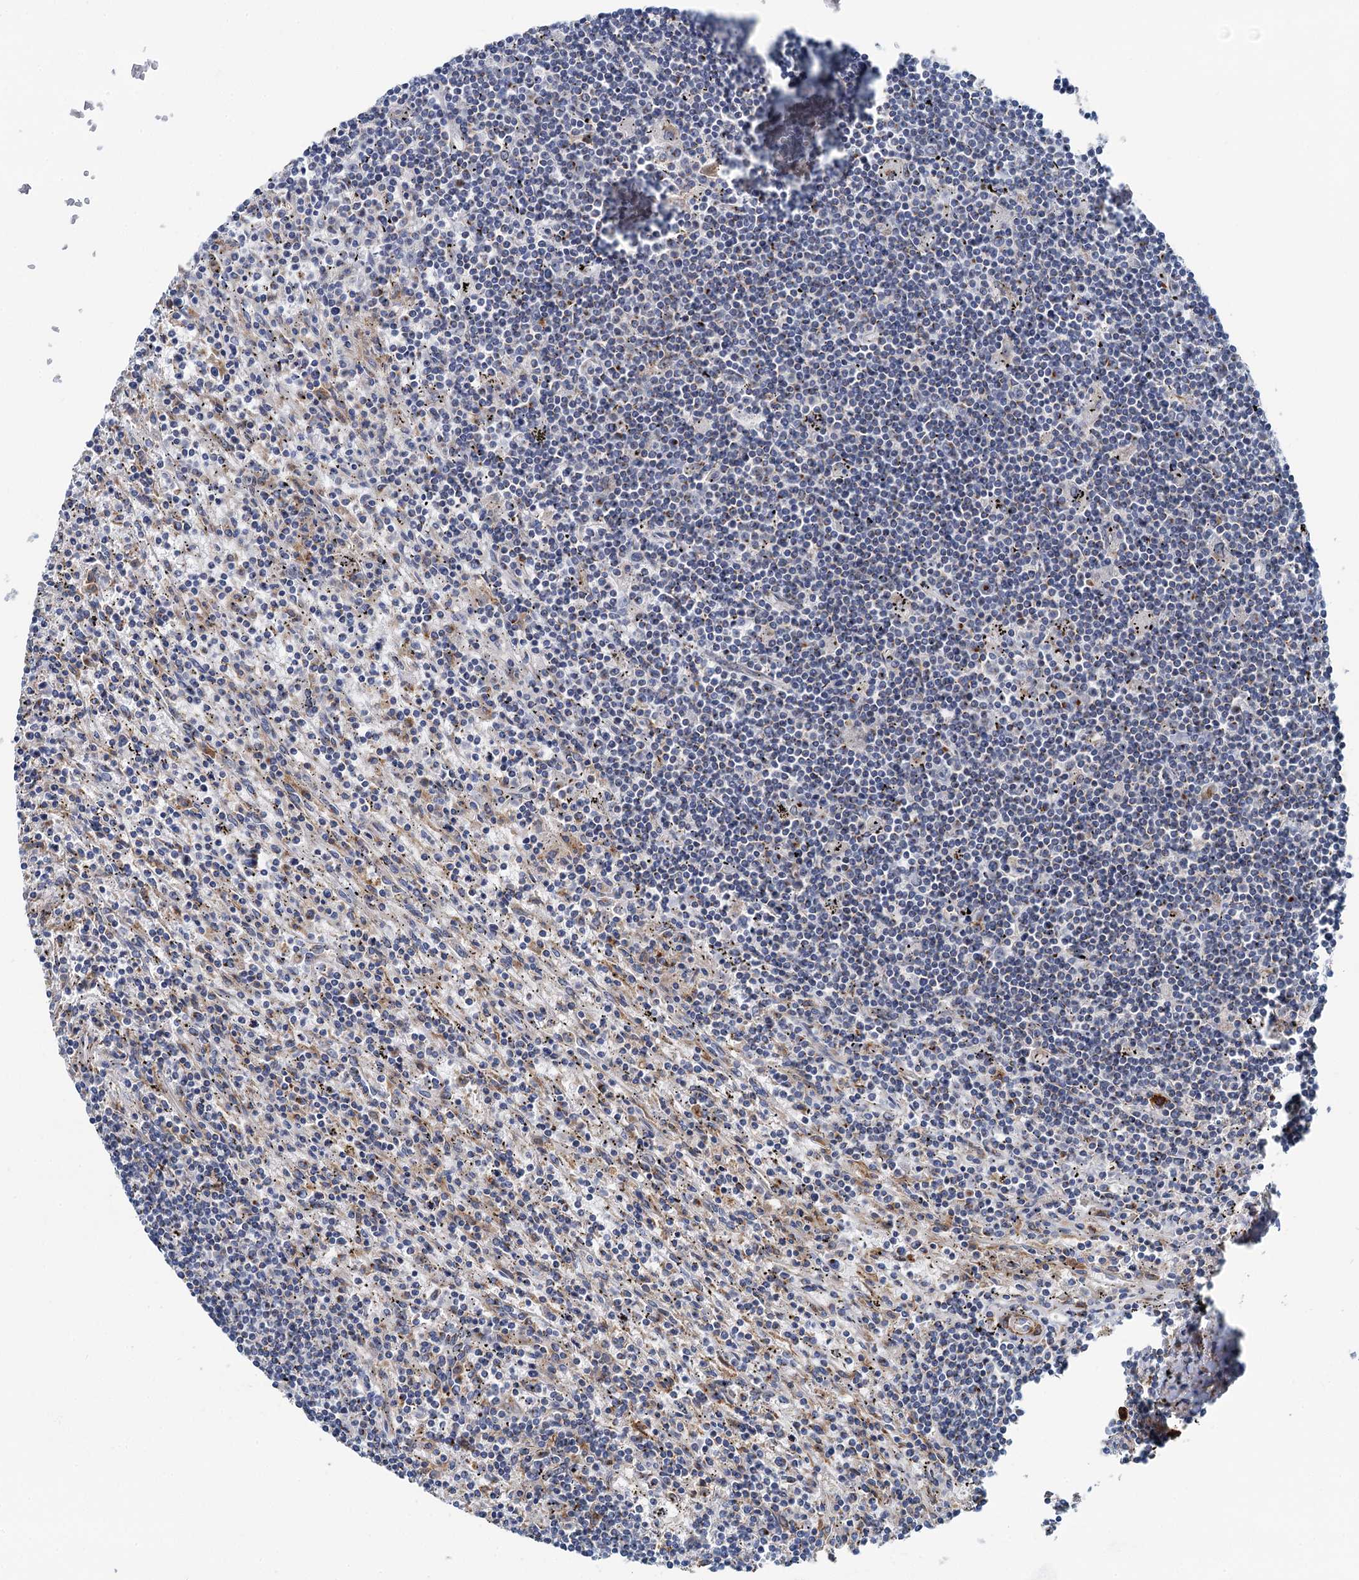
{"staining": {"intensity": "negative", "quantity": "none", "location": "none"}, "tissue": "lymphoma", "cell_type": "Tumor cells", "image_type": "cancer", "snomed": [{"axis": "morphology", "description": "Malignant lymphoma, non-Hodgkin's type, Low grade"}, {"axis": "topography", "description": "Spleen"}], "caption": "IHC of human low-grade malignant lymphoma, non-Hodgkin's type shows no staining in tumor cells. The staining was performed using DAB (3,3'-diaminobenzidine) to visualize the protein expression in brown, while the nuclei were stained in blue with hematoxylin (Magnification: 20x).", "gene": "BET1L", "patient": {"sex": "male", "age": 76}}